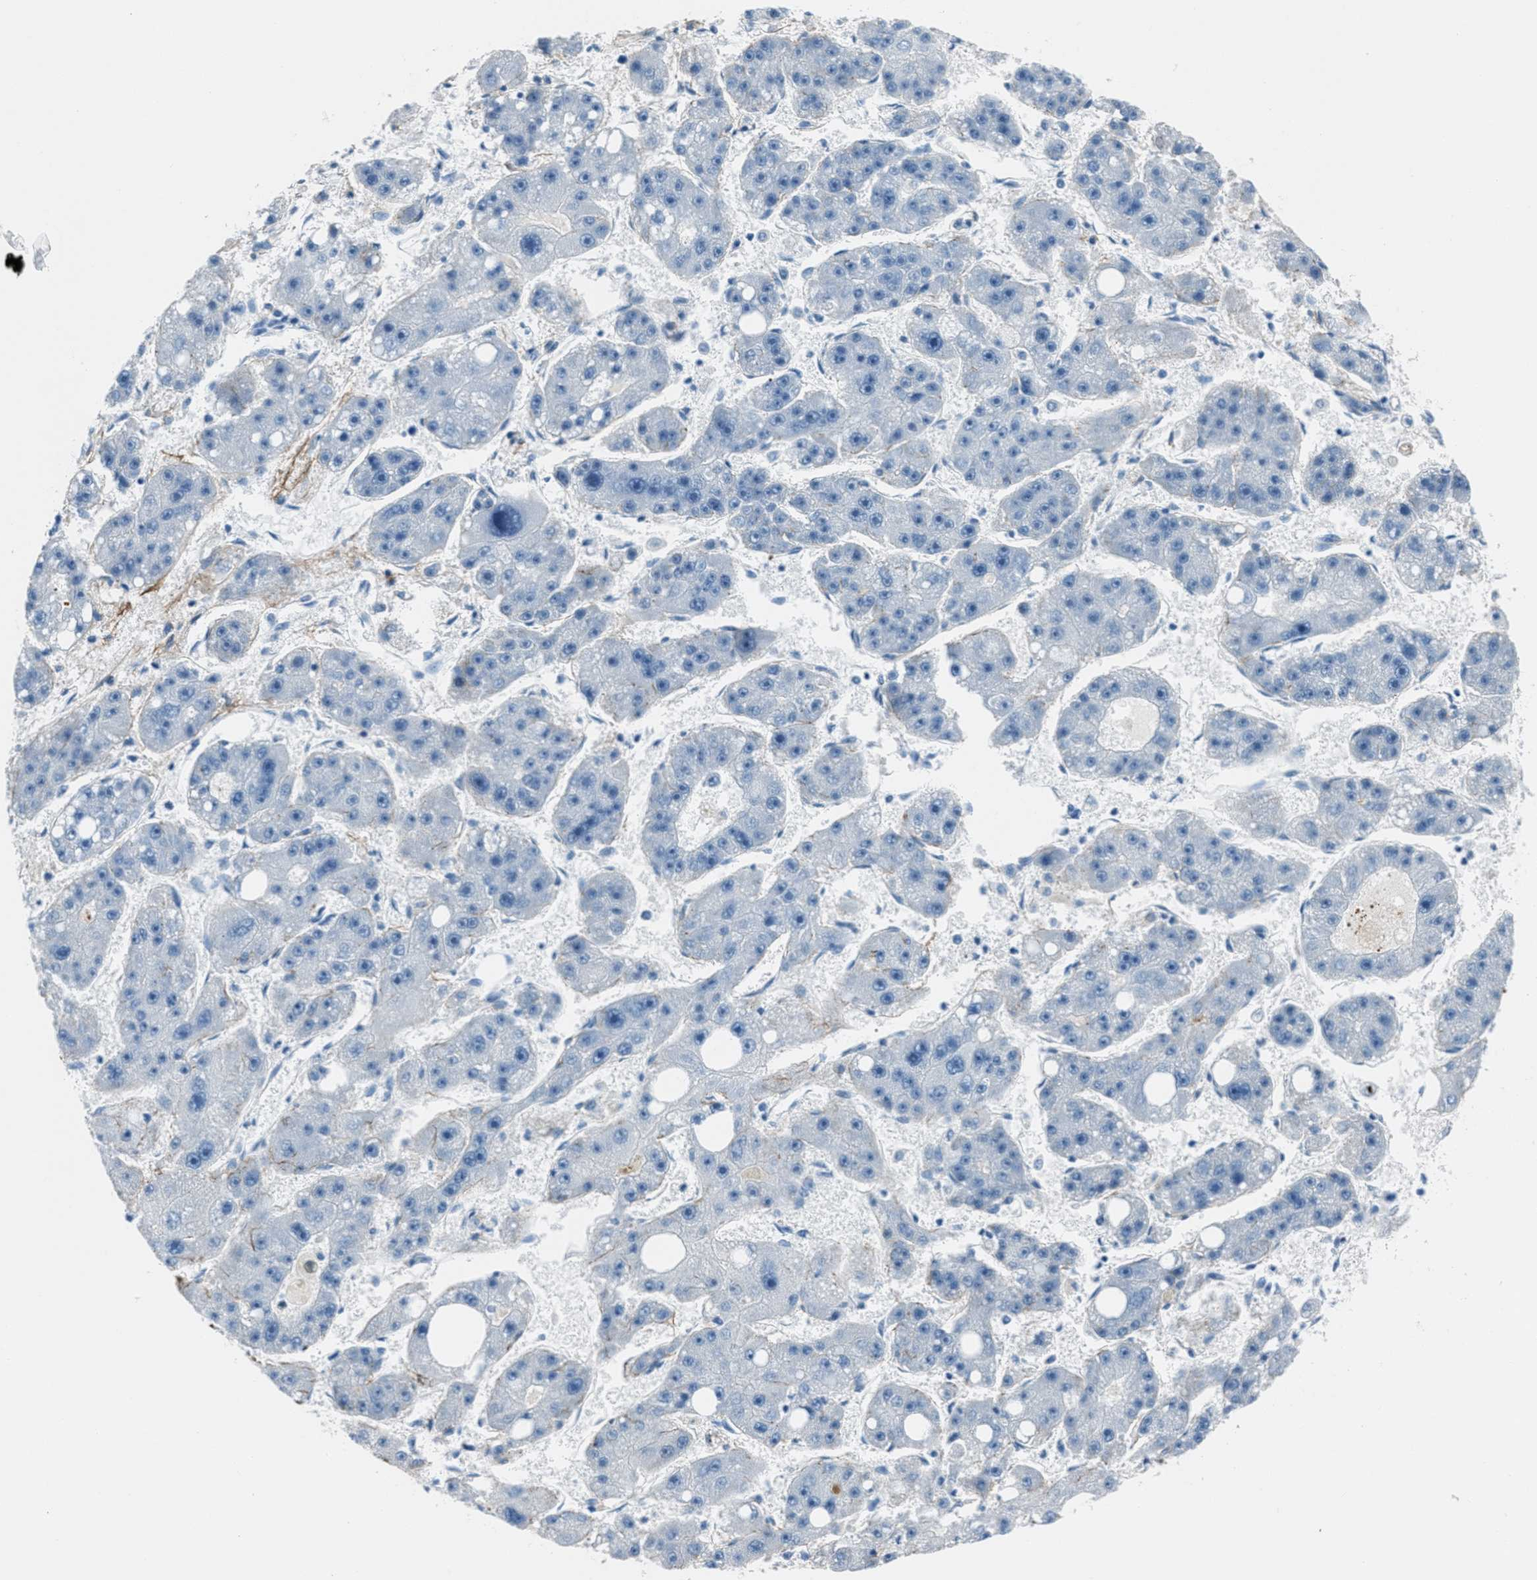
{"staining": {"intensity": "negative", "quantity": "none", "location": "none"}, "tissue": "liver cancer", "cell_type": "Tumor cells", "image_type": "cancer", "snomed": [{"axis": "morphology", "description": "Carcinoma, Hepatocellular, NOS"}, {"axis": "topography", "description": "Liver"}], "caption": "Liver hepatocellular carcinoma stained for a protein using immunohistochemistry (IHC) shows no positivity tumor cells.", "gene": "FBN1", "patient": {"sex": "female", "age": 61}}